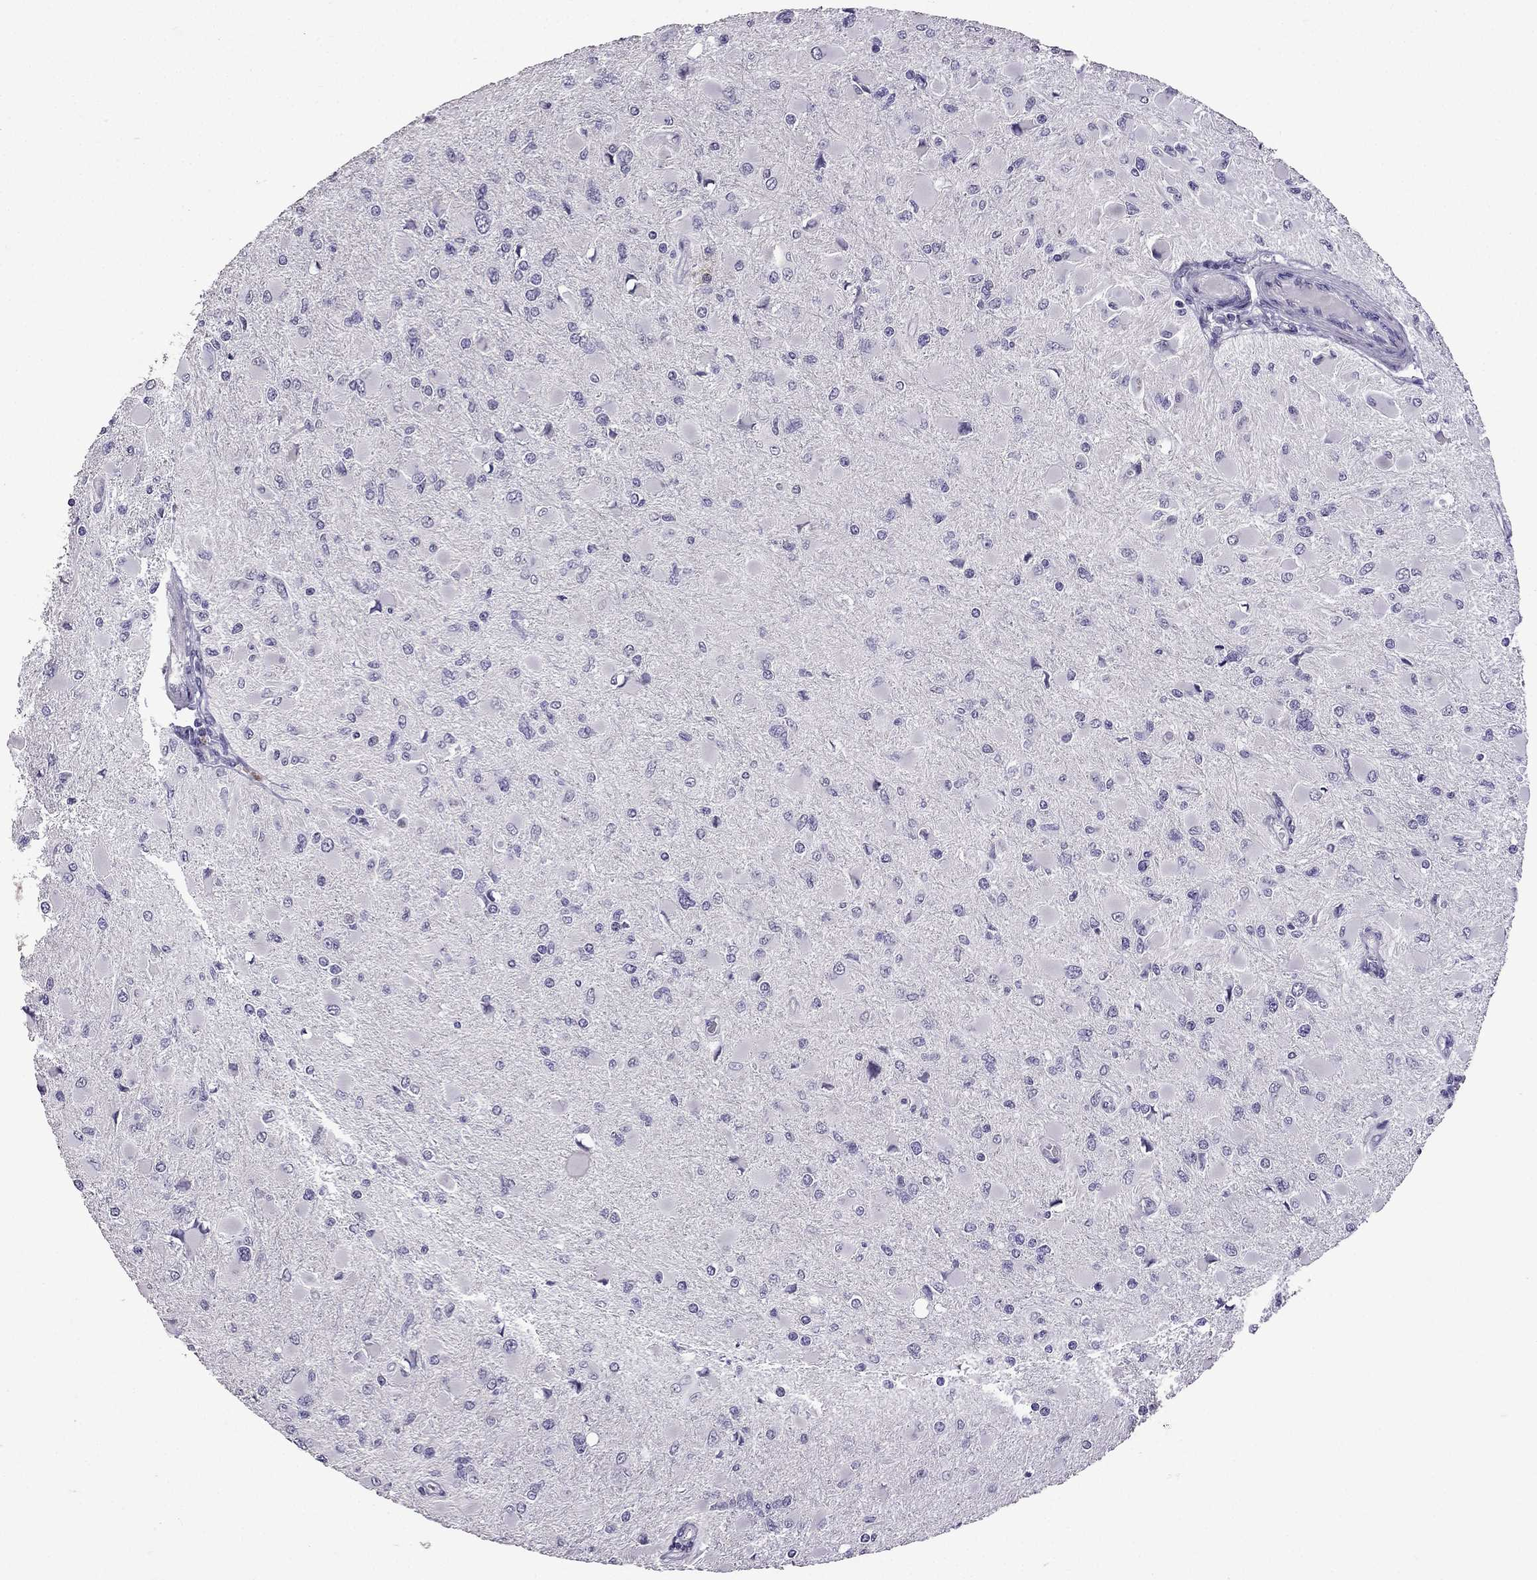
{"staining": {"intensity": "negative", "quantity": "none", "location": "none"}, "tissue": "glioma", "cell_type": "Tumor cells", "image_type": "cancer", "snomed": [{"axis": "morphology", "description": "Glioma, malignant, High grade"}, {"axis": "topography", "description": "Cerebral cortex"}], "caption": "Human glioma stained for a protein using immunohistochemistry (IHC) exhibits no positivity in tumor cells.", "gene": "TTN", "patient": {"sex": "female", "age": 36}}